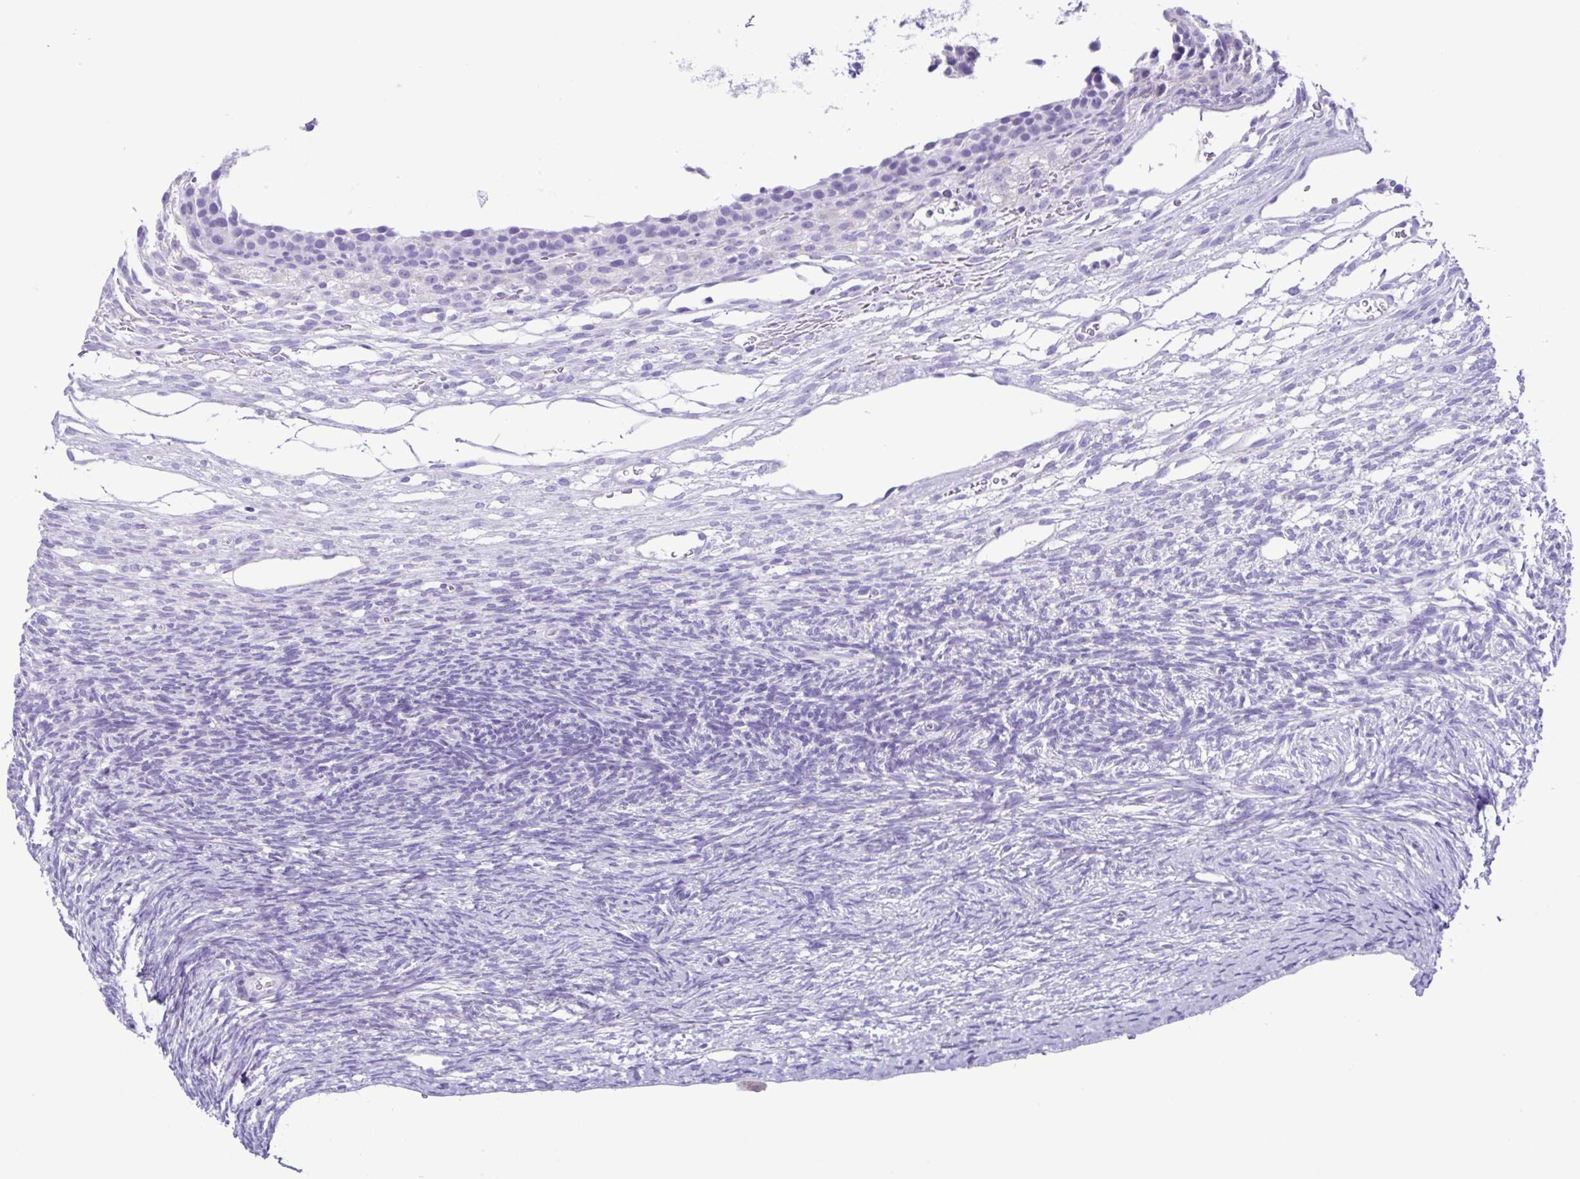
{"staining": {"intensity": "negative", "quantity": "none", "location": "none"}, "tissue": "ovary", "cell_type": "Follicle cells", "image_type": "normal", "snomed": [{"axis": "morphology", "description": "Normal tissue, NOS"}, {"axis": "topography", "description": "Ovary"}], "caption": "Ovary was stained to show a protein in brown. There is no significant positivity in follicle cells. Brightfield microscopy of immunohistochemistry (IHC) stained with DAB (brown) and hematoxylin (blue), captured at high magnification.", "gene": "ACTRT3", "patient": {"sex": "female", "age": 34}}